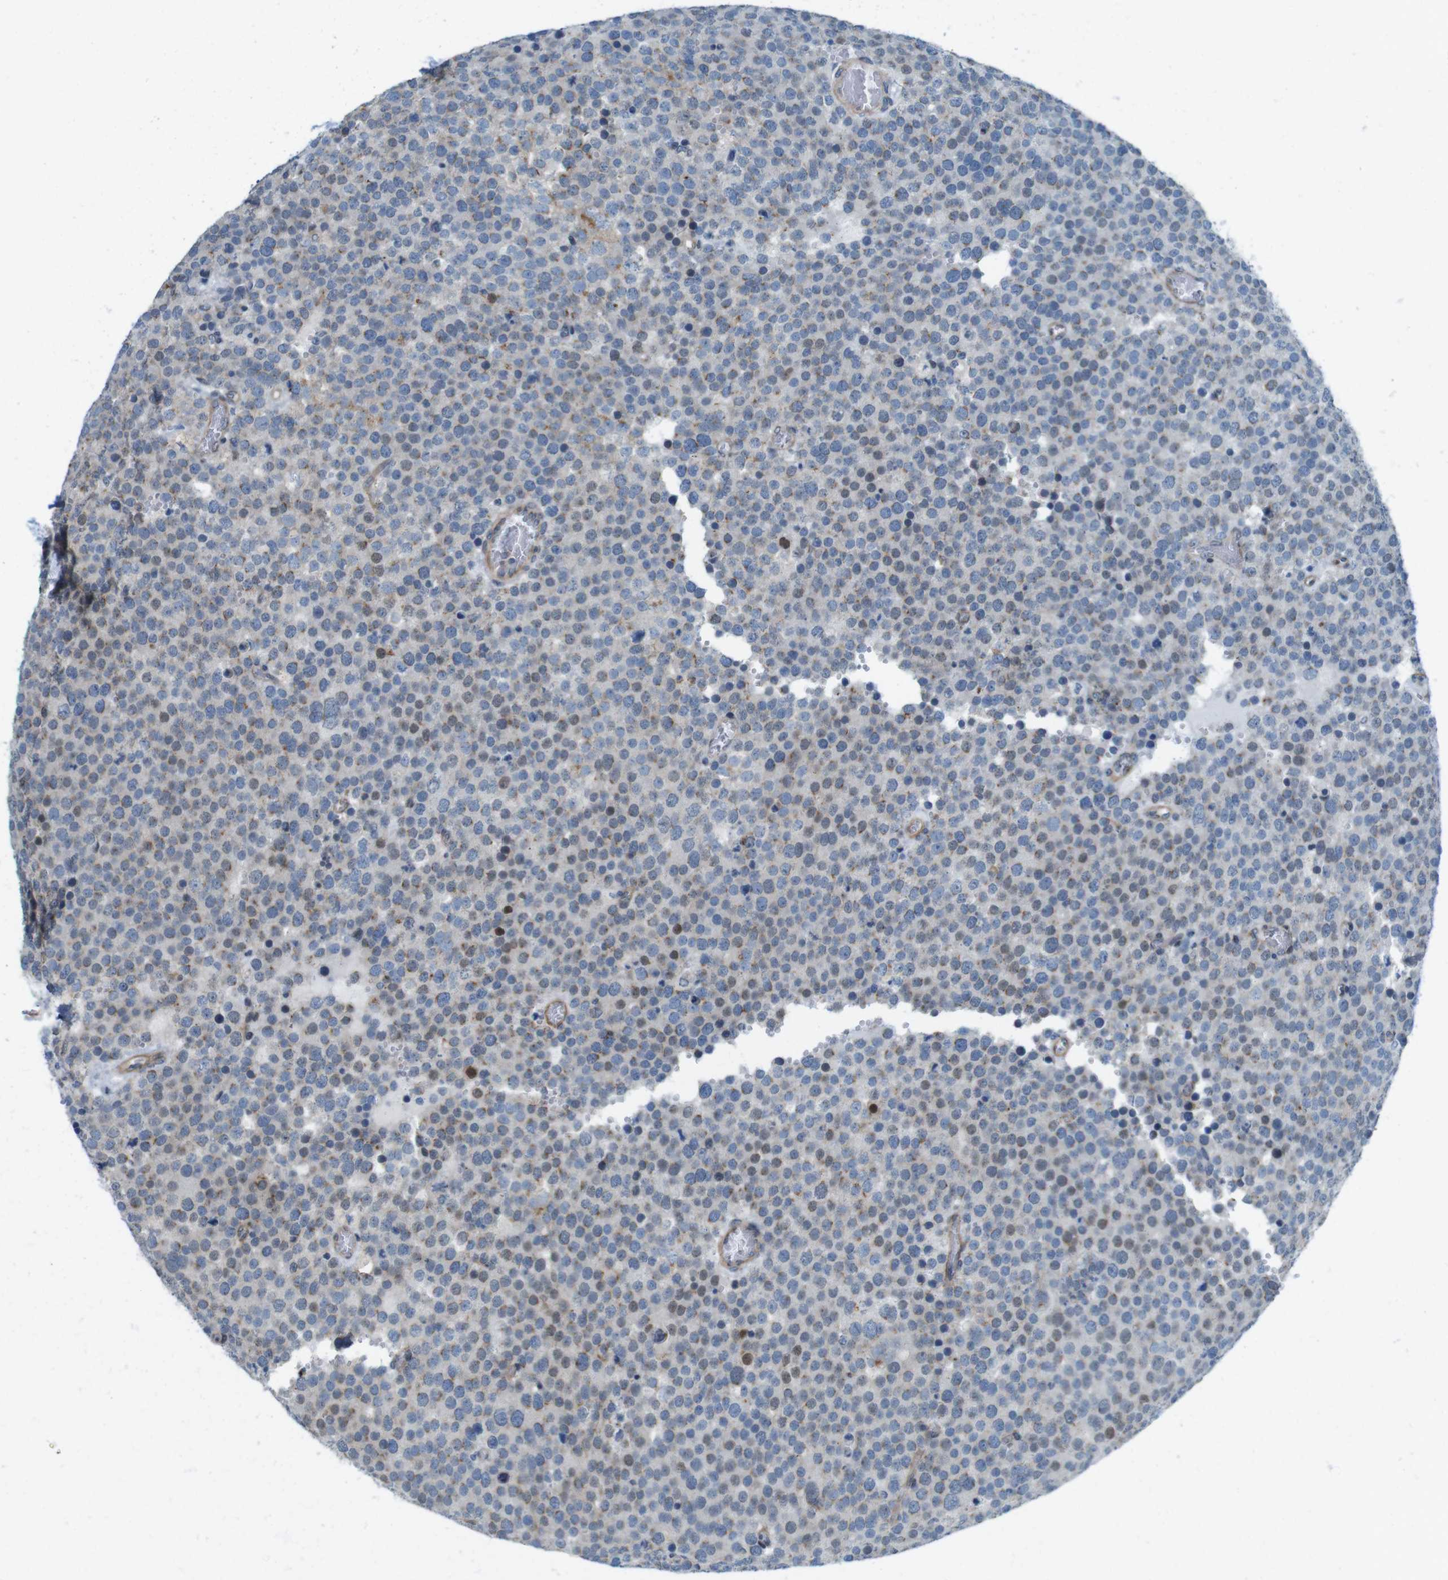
{"staining": {"intensity": "weak", "quantity": ">75%", "location": "cytoplasmic/membranous,nuclear"}, "tissue": "testis cancer", "cell_type": "Tumor cells", "image_type": "cancer", "snomed": [{"axis": "morphology", "description": "Normal tissue, NOS"}, {"axis": "morphology", "description": "Seminoma, NOS"}, {"axis": "topography", "description": "Testis"}], "caption": "Immunohistochemistry (IHC) of seminoma (testis) exhibits low levels of weak cytoplasmic/membranous and nuclear expression in approximately >75% of tumor cells.", "gene": "SKI", "patient": {"sex": "male", "age": 71}}